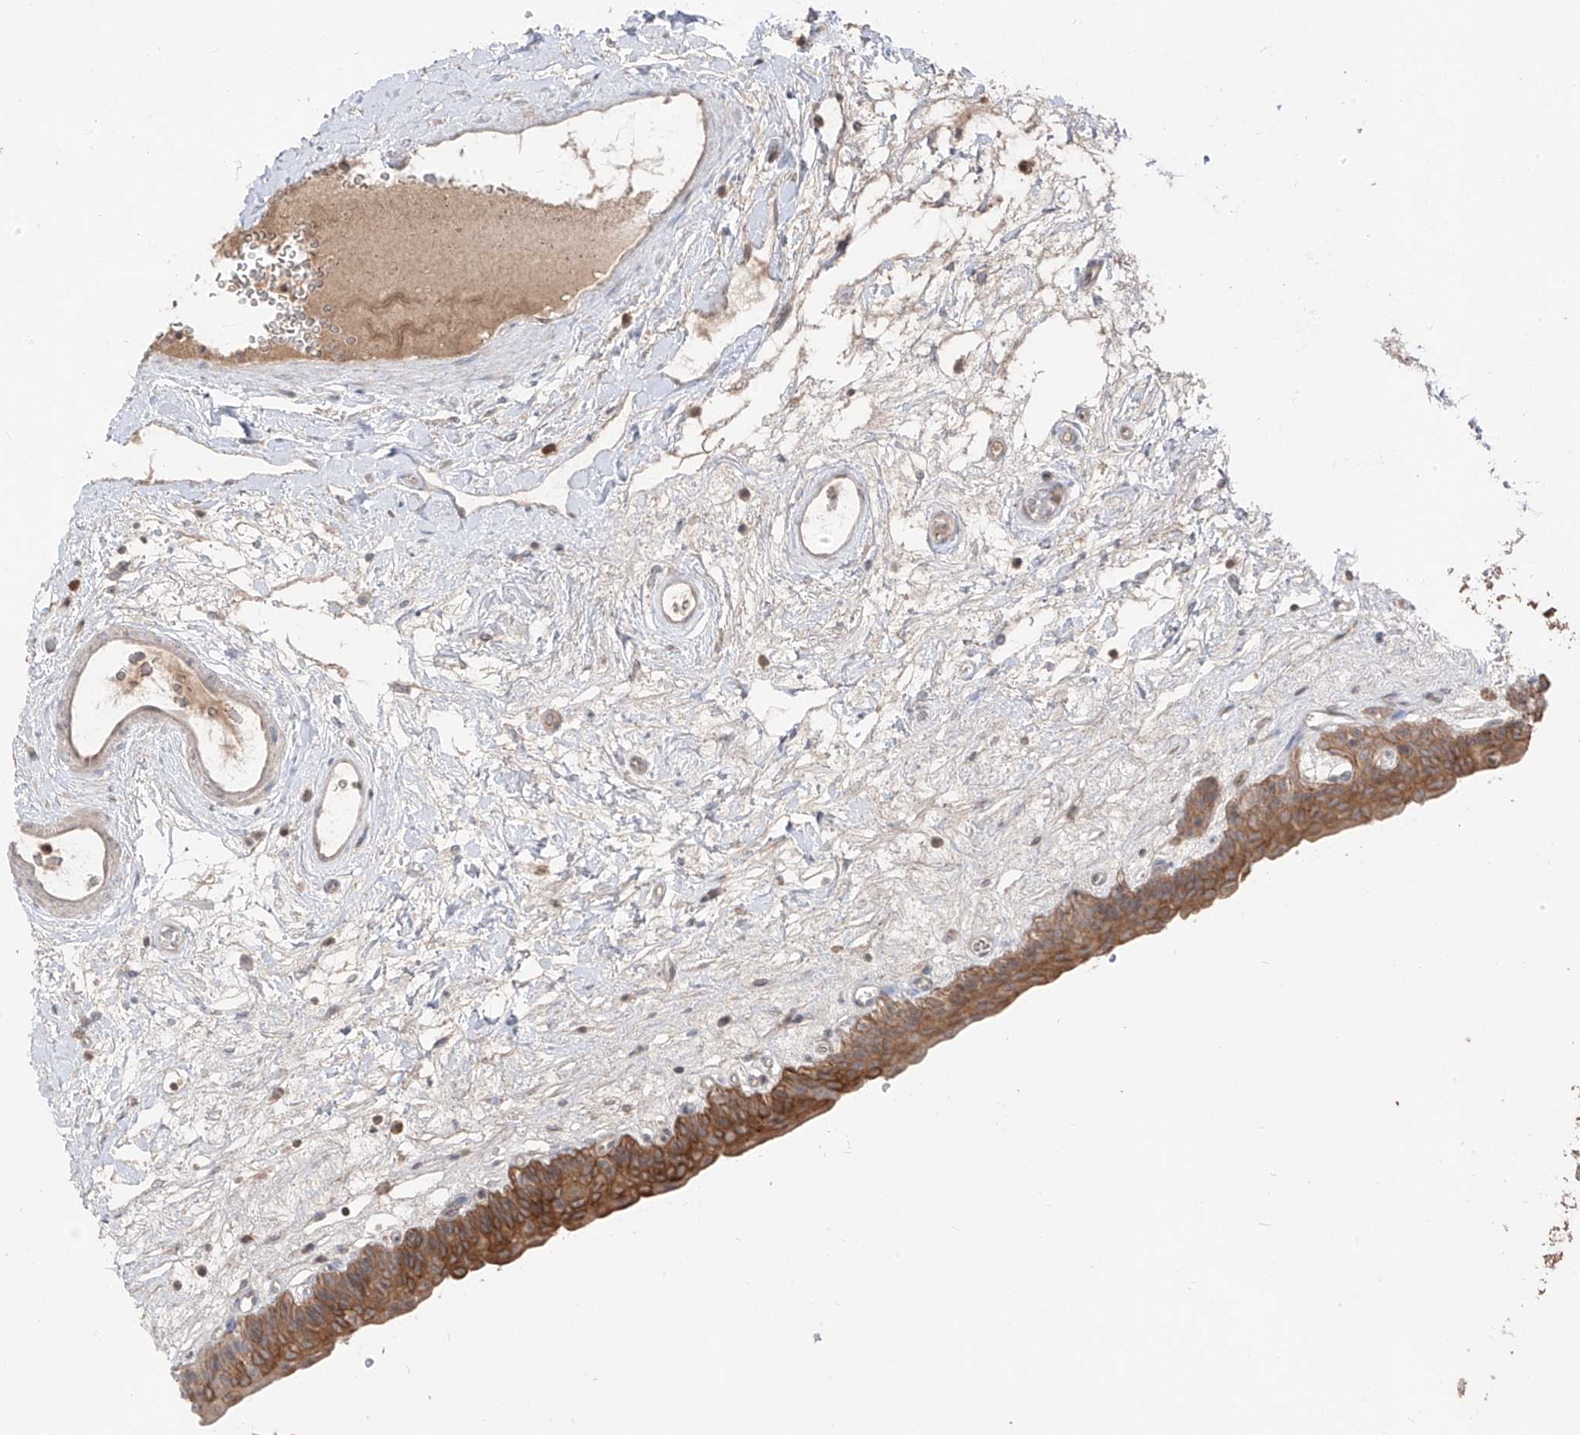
{"staining": {"intensity": "strong", "quantity": "25%-75%", "location": "cytoplasmic/membranous"}, "tissue": "urinary bladder", "cell_type": "Urothelial cells", "image_type": "normal", "snomed": [{"axis": "morphology", "description": "Normal tissue, NOS"}, {"axis": "topography", "description": "Urinary bladder"}], "caption": "Urothelial cells exhibit strong cytoplasmic/membranous expression in approximately 25%-75% of cells in normal urinary bladder. (DAB (3,3'-diaminobenzidine) IHC with brightfield microscopy, high magnification).", "gene": "COLGALT2", "patient": {"sex": "male", "age": 83}}